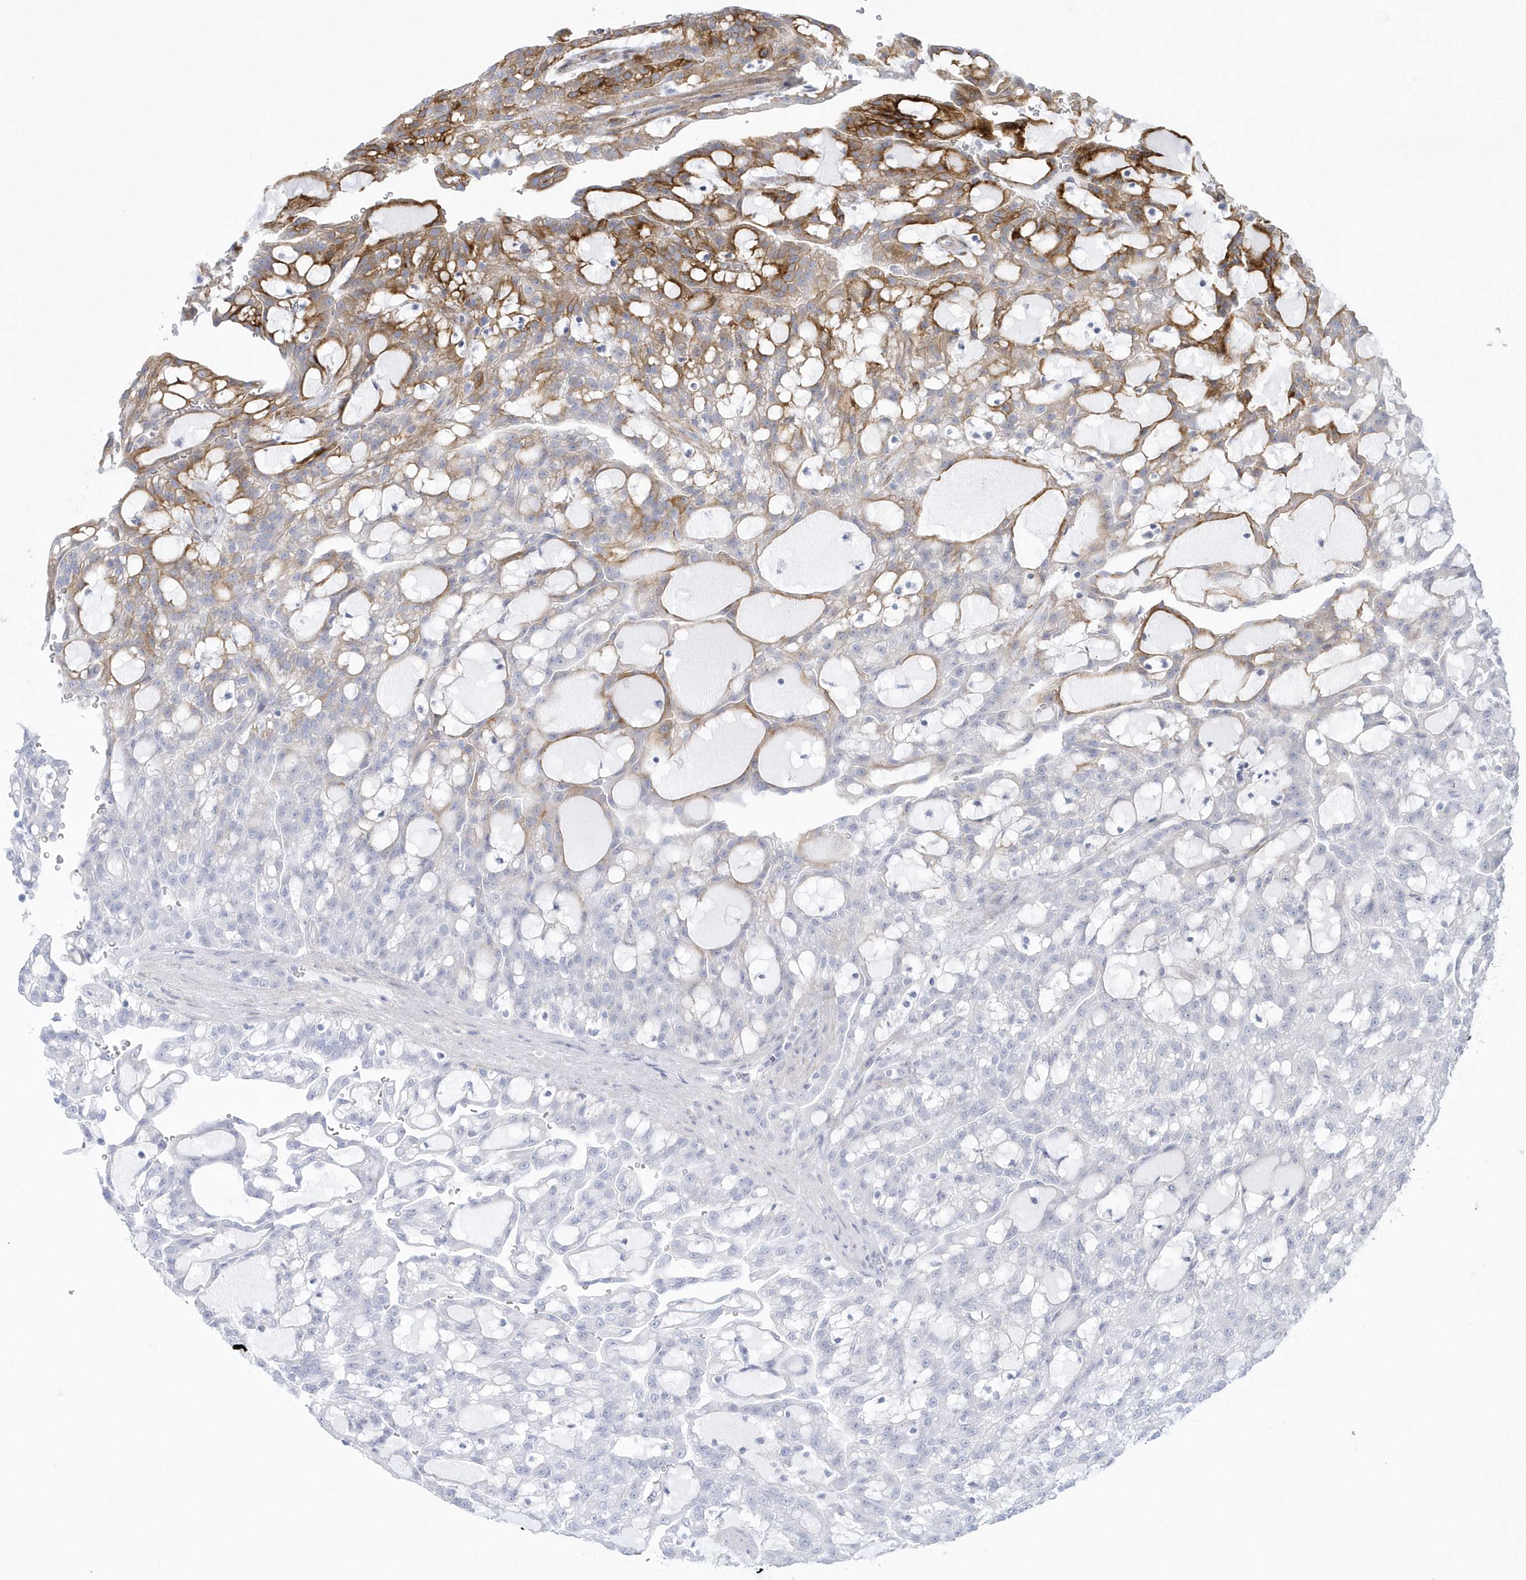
{"staining": {"intensity": "strong", "quantity": "<25%", "location": "cytoplasmic/membranous"}, "tissue": "renal cancer", "cell_type": "Tumor cells", "image_type": "cancer", "snomed": [{"axis": "morphology", "description": "Adenocarcinoma, NOS"}, {"axis": "topography", "description": "Kidney"}], "caption": "Protein staining of adenocarcinoma (renal) tissue shows strong cytoplasmic/membranous expression in approximately <25% of tumor cells.", "gene": "WDR27", "patient": {"sex": "male", "age": 63}}